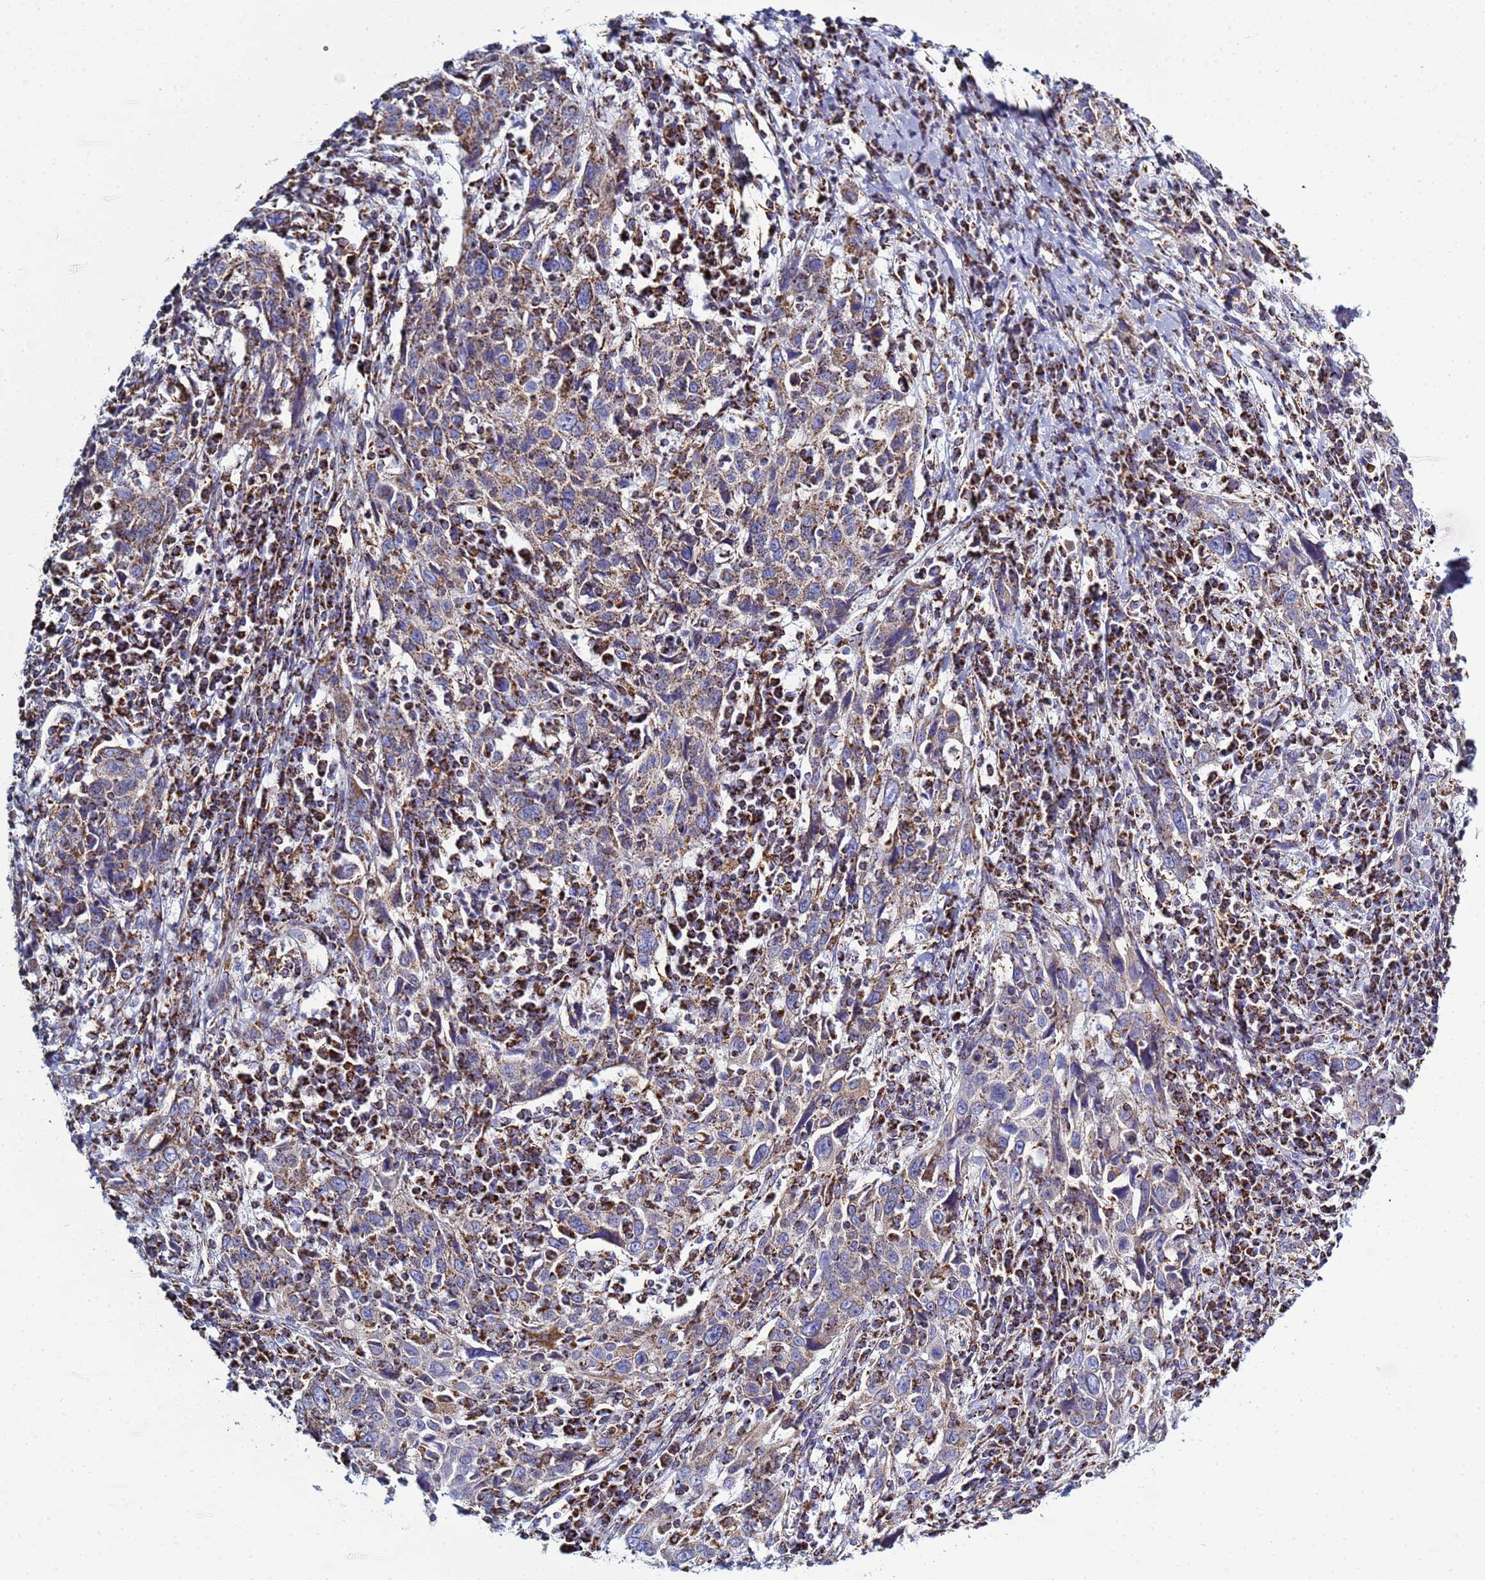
{"staining": {"intensity": "weak", "quantity": ">75%", "location": "cytoplasmic/membranous"}, "tissue": "cervical cancer", "cell_type": "Tumor cells", "image_type": "cancer", "snomed": [{"axis": "morphology", "description": "Squamous cell carcinoma, NOS"}, {"axis": "topography", "description": "Cervix"}], "caption": "Immunohistochemical staining of human cervical cancer shows low levels of weak cytoplasmic/membranous protein expression in about >75% of tumor cells.", "gene": "COQ4", "patient": {"sex": "female", "age": 46}}